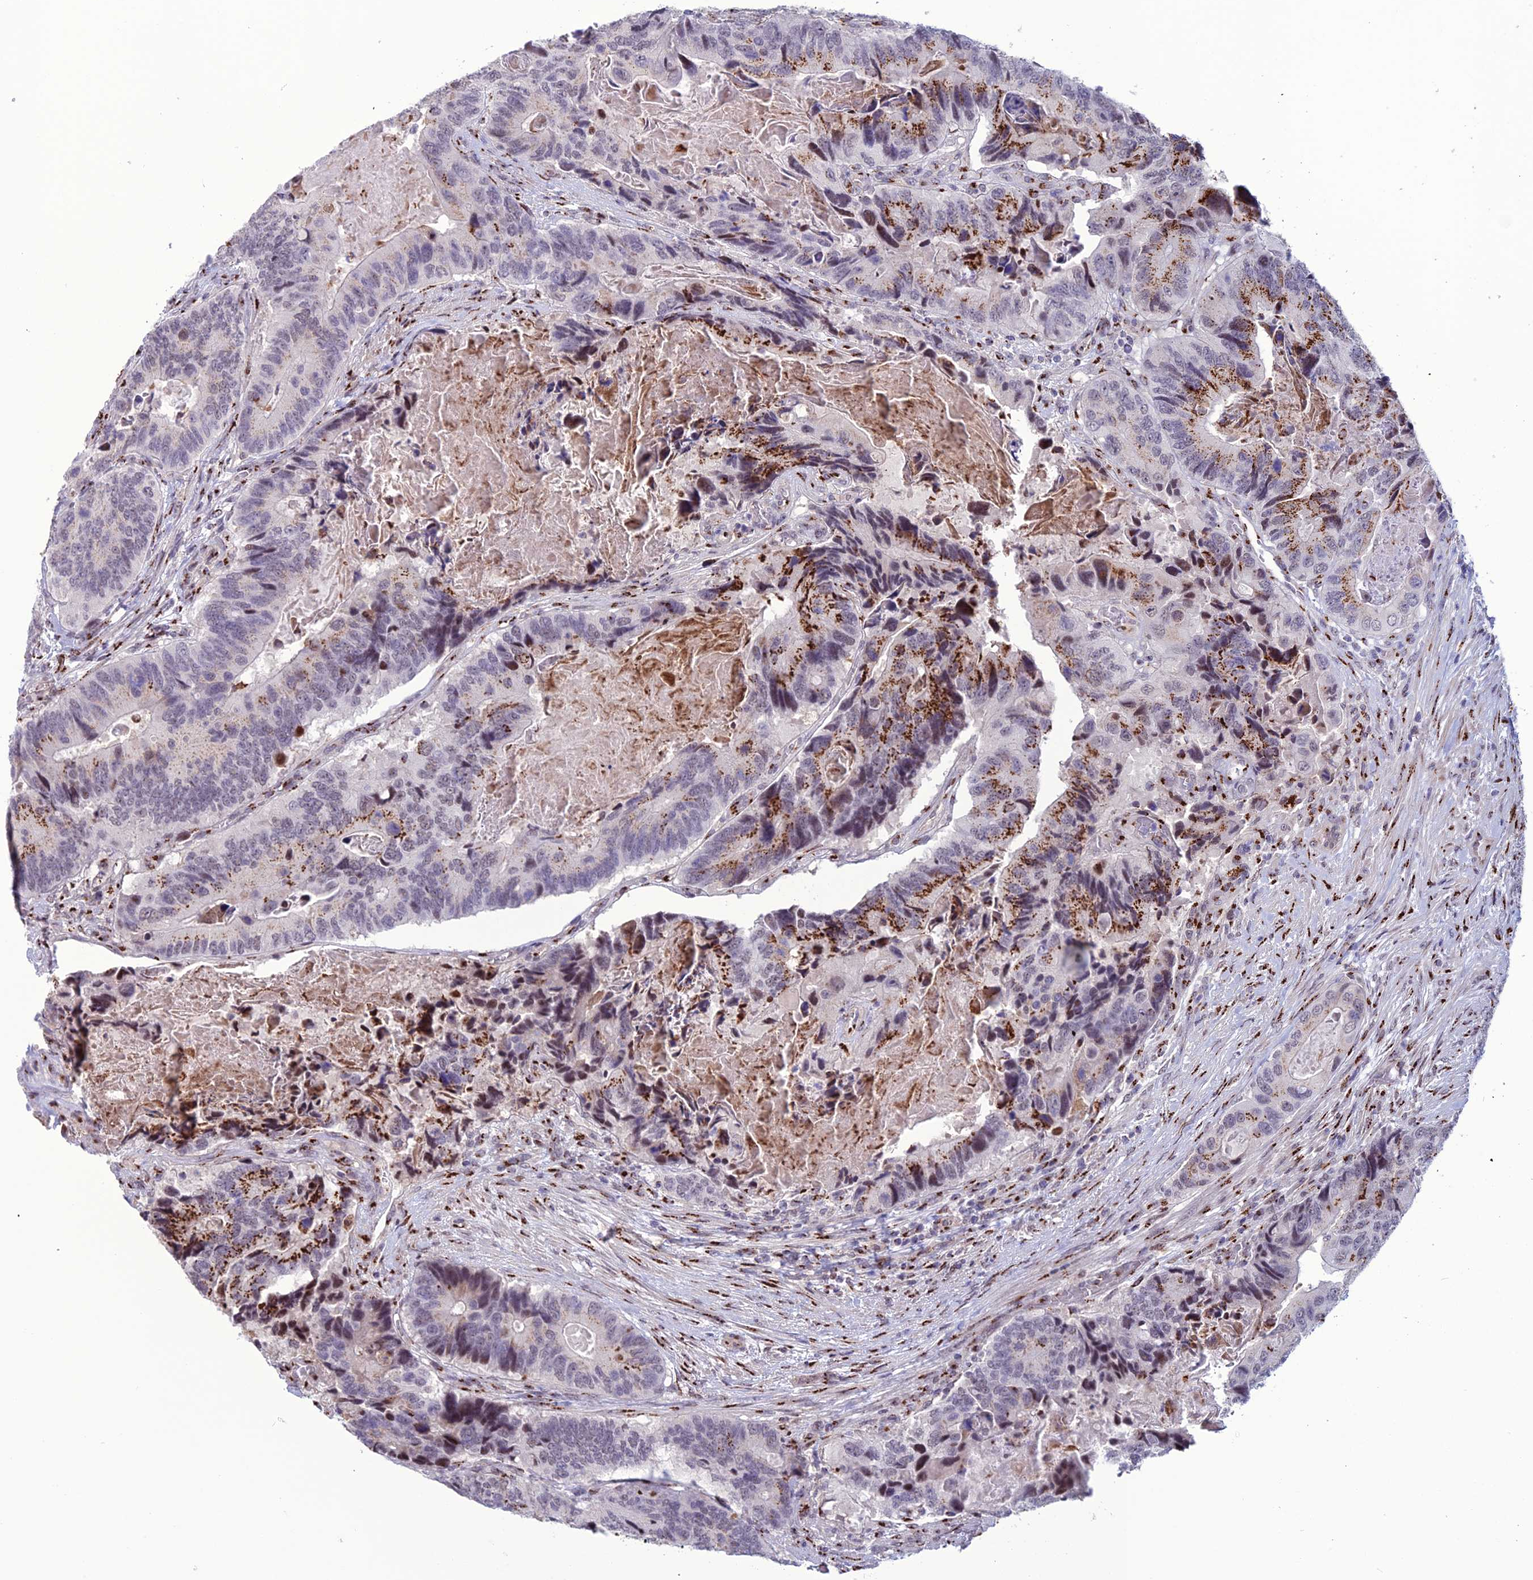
{"staining": {"intensity": "strong", "quantity": "<25%", "location": "cytoplasmic/membranous"}, "tissue": "colorectal cancer", "cell_type": "Tumor cells", "image_type": "cancer", "snomed": [{"axis": "morphology", "description": "Adenocarcinoma, NOS"}, {"axis": "topography", "description": "Colon"}], "caption": "Colorectal cancer was stained to show a protein in brown. There is medium levels of strong cytoplasmic/membranous positivity in approximately <25% of tumor cells.", "gene": "PLEKHA4", "patient": {"sex": "male", "age": 84}}